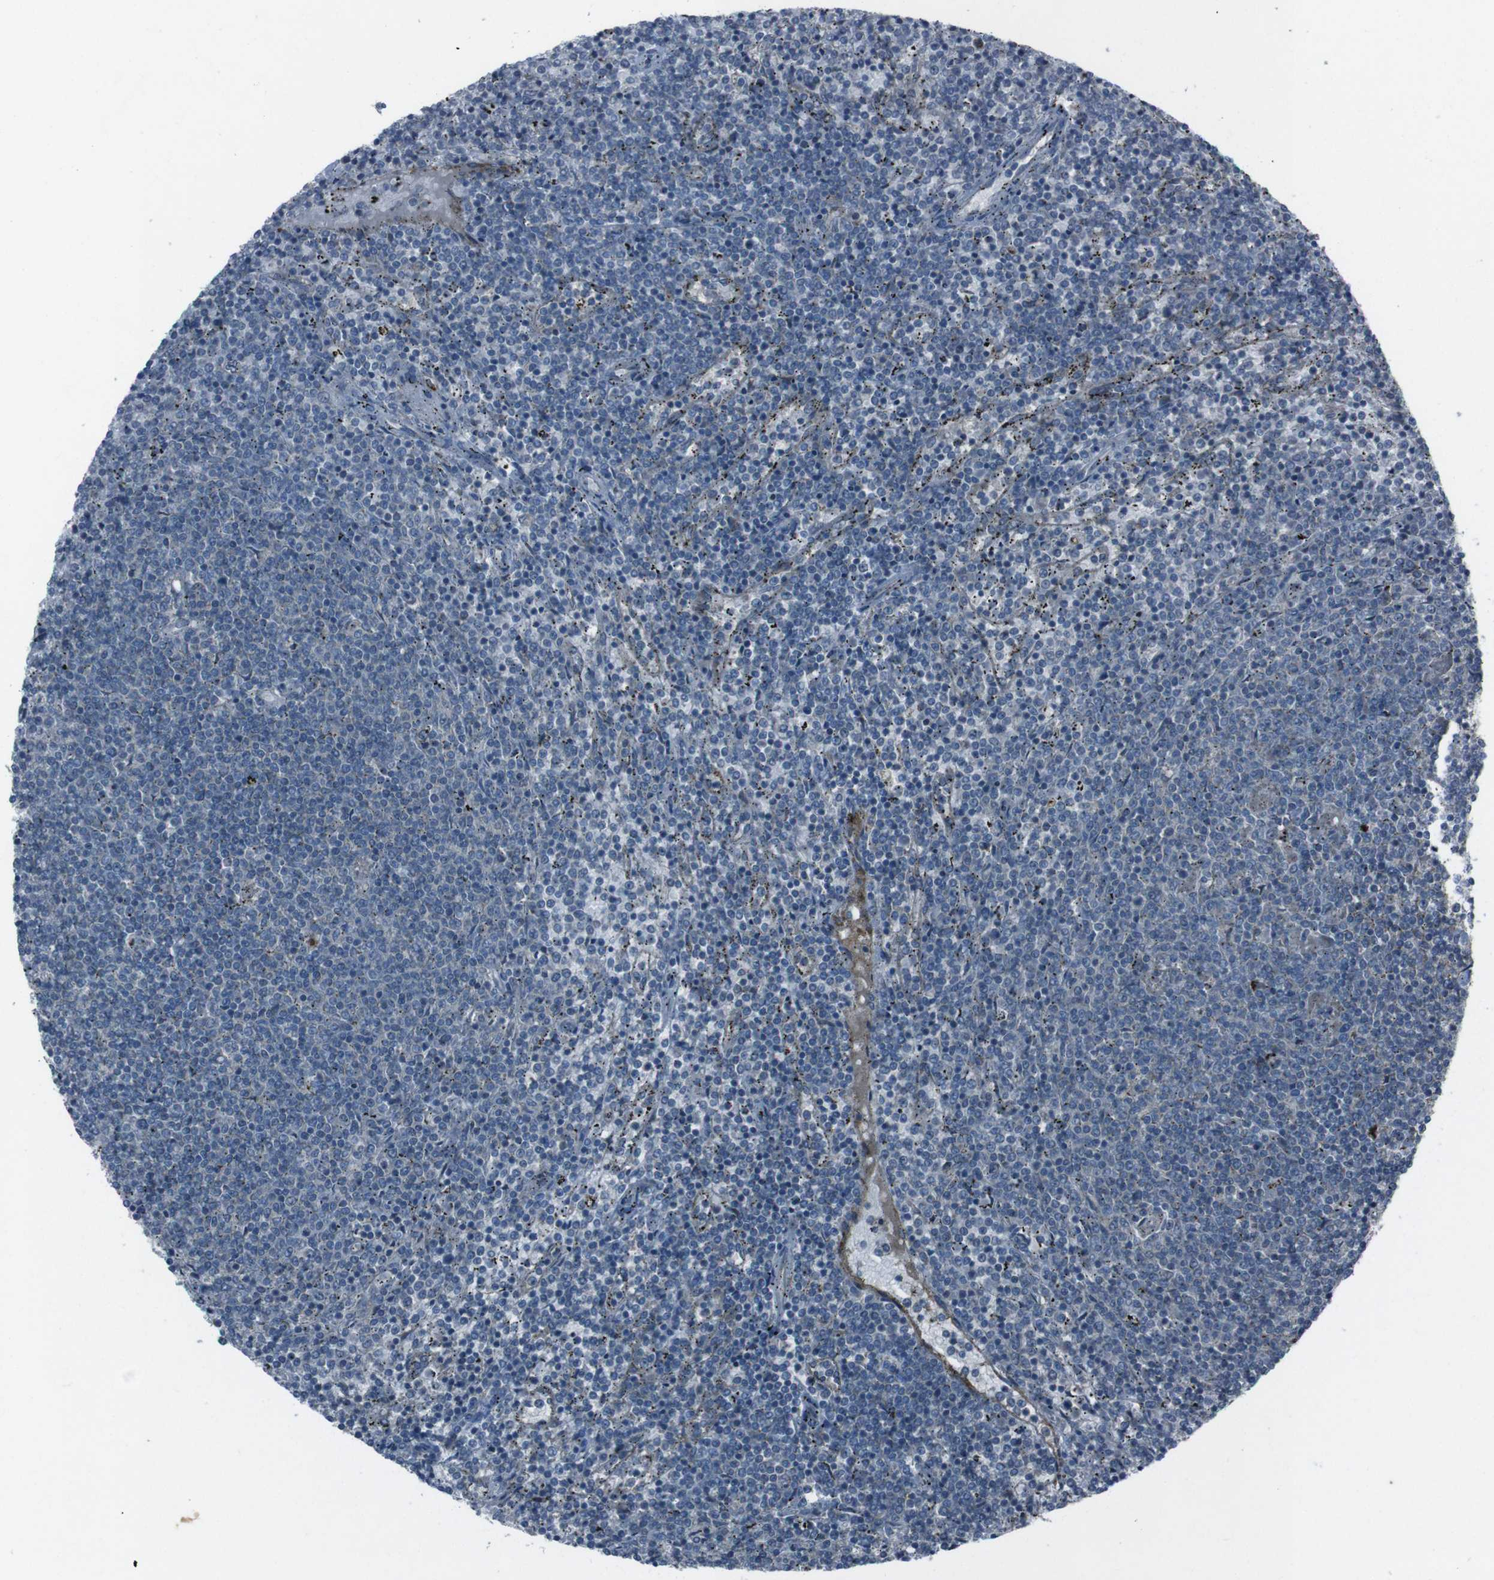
{"staining": {"intensity": "negative", "quantity": "none", "location": "none"}, "tissue": "lymphoma", "cell_type": "Tumor cells", "image_type": "cancer", "snomed": [{"axis": "morphology", "description": "Malignant lymphoma, non-Hodgkin's type, Low grade"}, {"axis": "topography", "description": "Spleen"}], "caption": "Immunohistochemistry of human malignant lymphoma, non-Hodgkin's type (low-grade) displays no staining in tumor cells.", "gene": "EFNA5", "patient": {"sex": "female", "age": 50}}